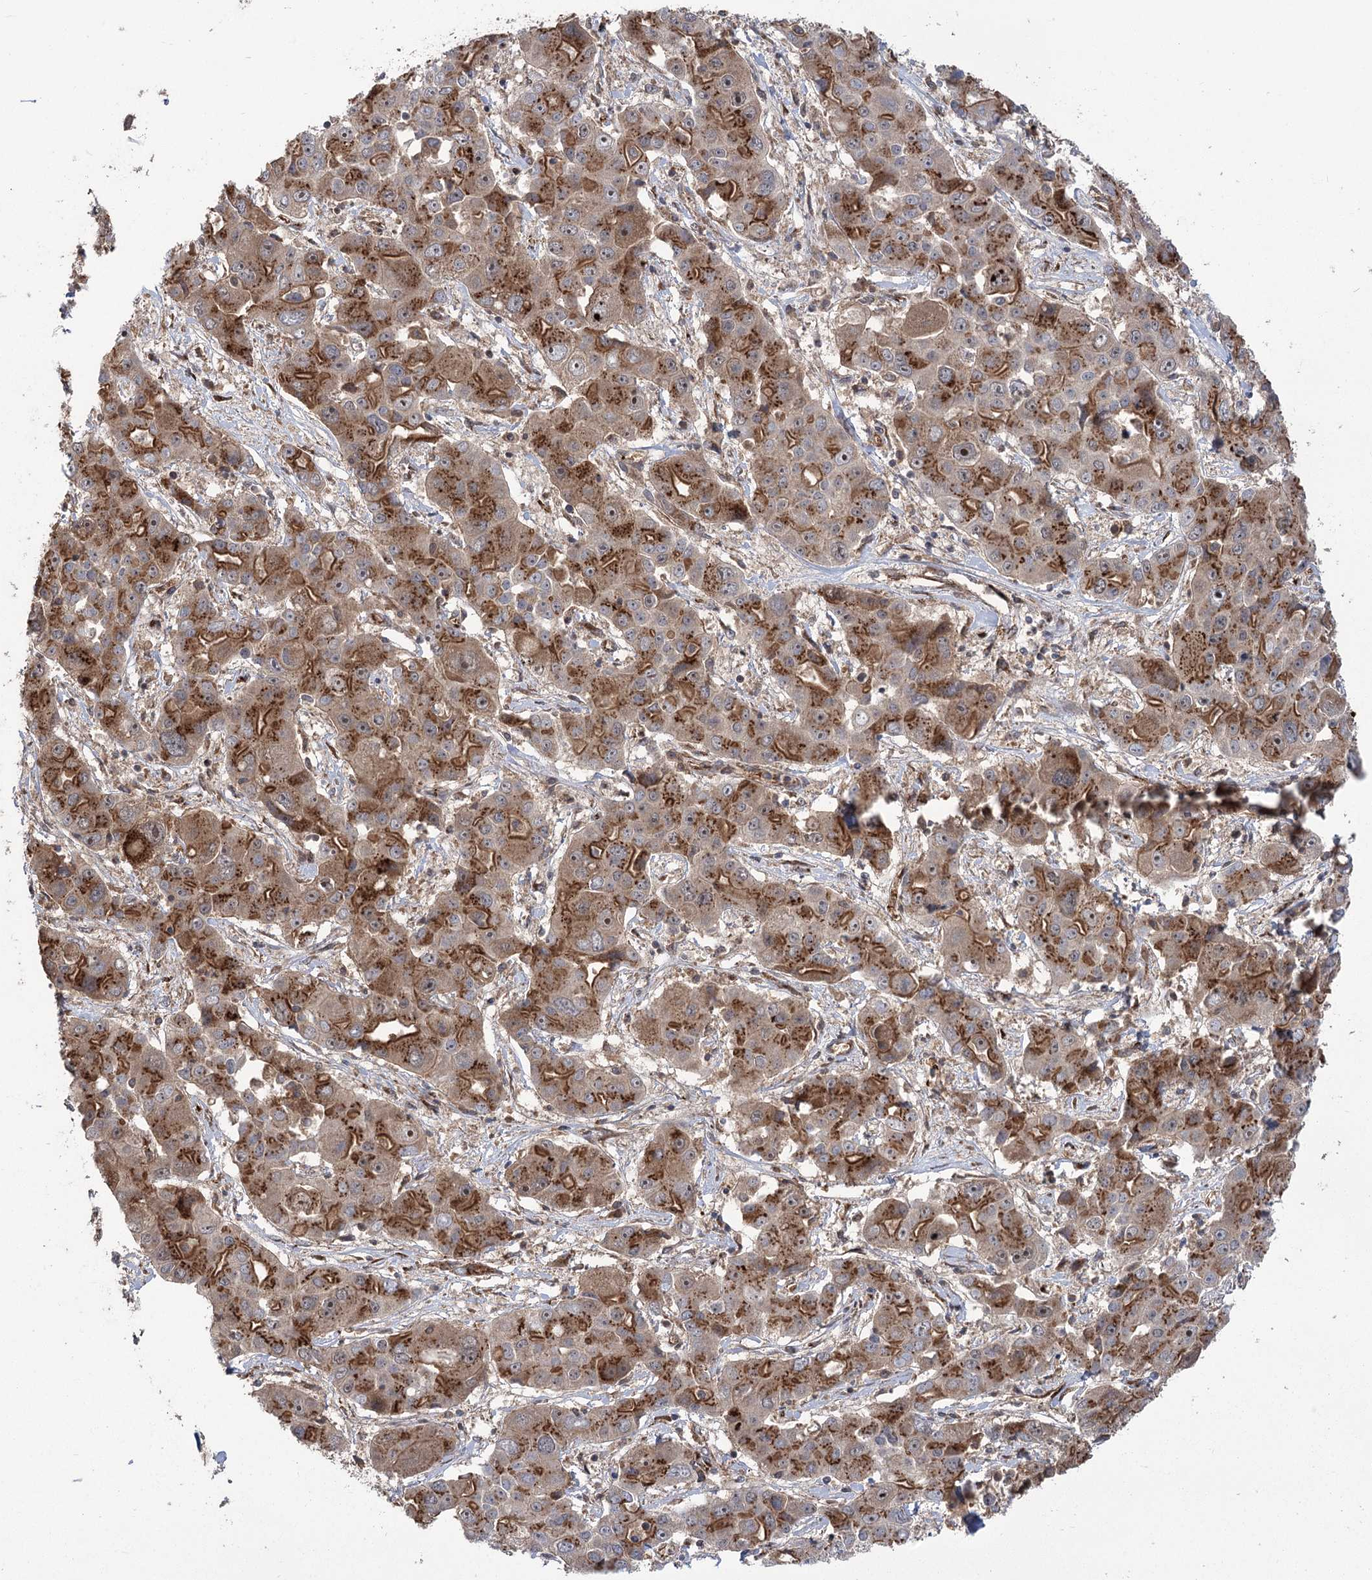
{"staining": {"intensity": "strong", "quantity": "25%-75%", "location": "cytoplasmic/membranous"}, "tissue": "liver cancer", "cell_type": "Tumor cells", "image_type": "cancer", "snomed": [{"axis": "morphology", "description": "Cholangiocarcinoma"}, {"axis": "topography", "description": "Liver"}], "caption": "Liver cancer stained with immunohistochemistry (IHC) demonstrates strong cytoplasmic/membranous staining in about 25%-75% of tumor cells.", "gene": "CARD19", "patient": {"sex": "male", "age": 67}}